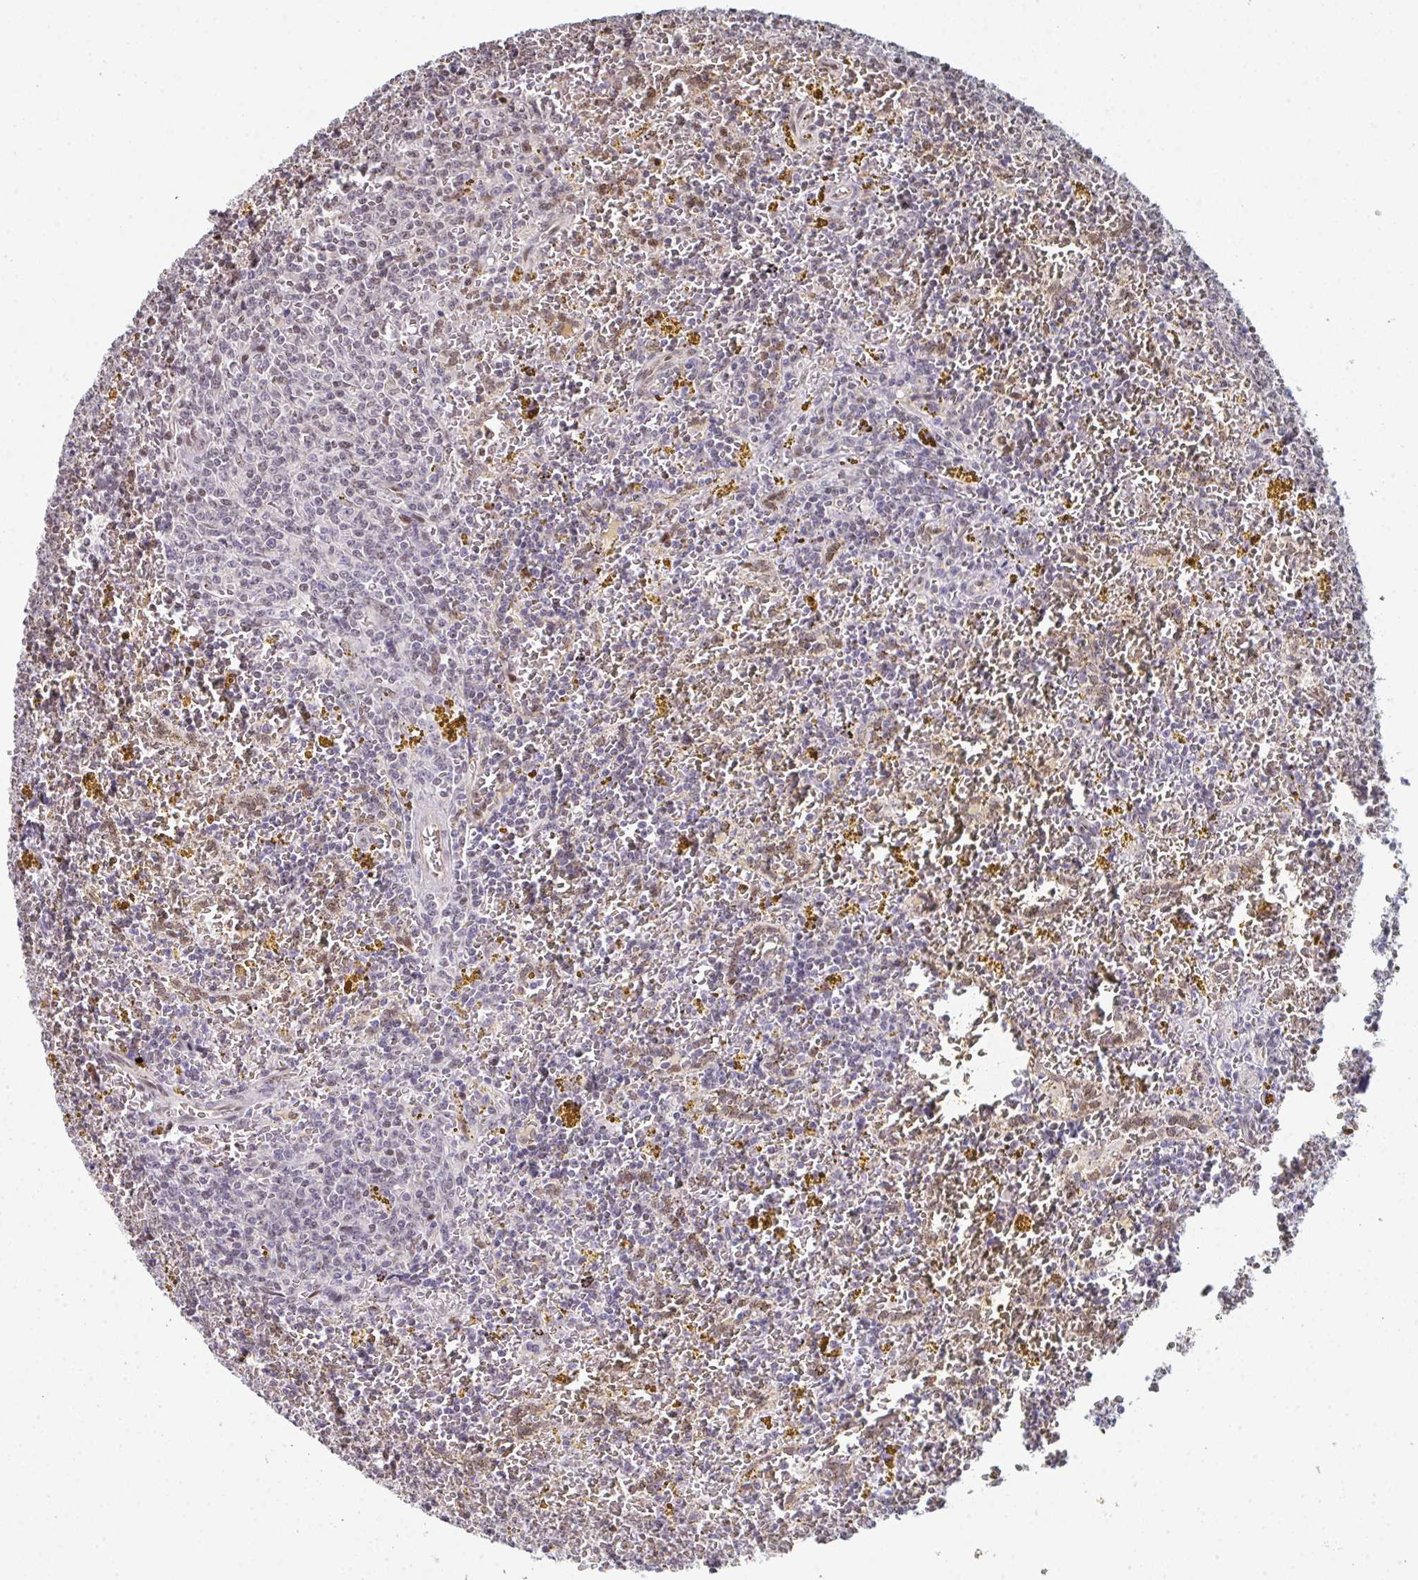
{"staining": {"intensity": "negative", "quantity": "none", "location": "none"}, "tissue": "lymphoma", "cell_type": "Tumor cells", "image_type": "cancer", "snomed": [{"axis": "morphology", "description": "Malignant lymphoma, non-Hodgkin's type, Low grade"}, {"axis": "topography", "description": "Spleen"}, {"axis": "topography", "description": "Lymph node"}], "caption": "A high-resolution photomicrograph shows IHC staining of lymphoma, which exhibits no significant positivity in tumor cells. (DAB IHC visualized using brightfield microscopy, high magnification).", "gene": "ACD", "patient": {"sex": "female", "age": 66}}